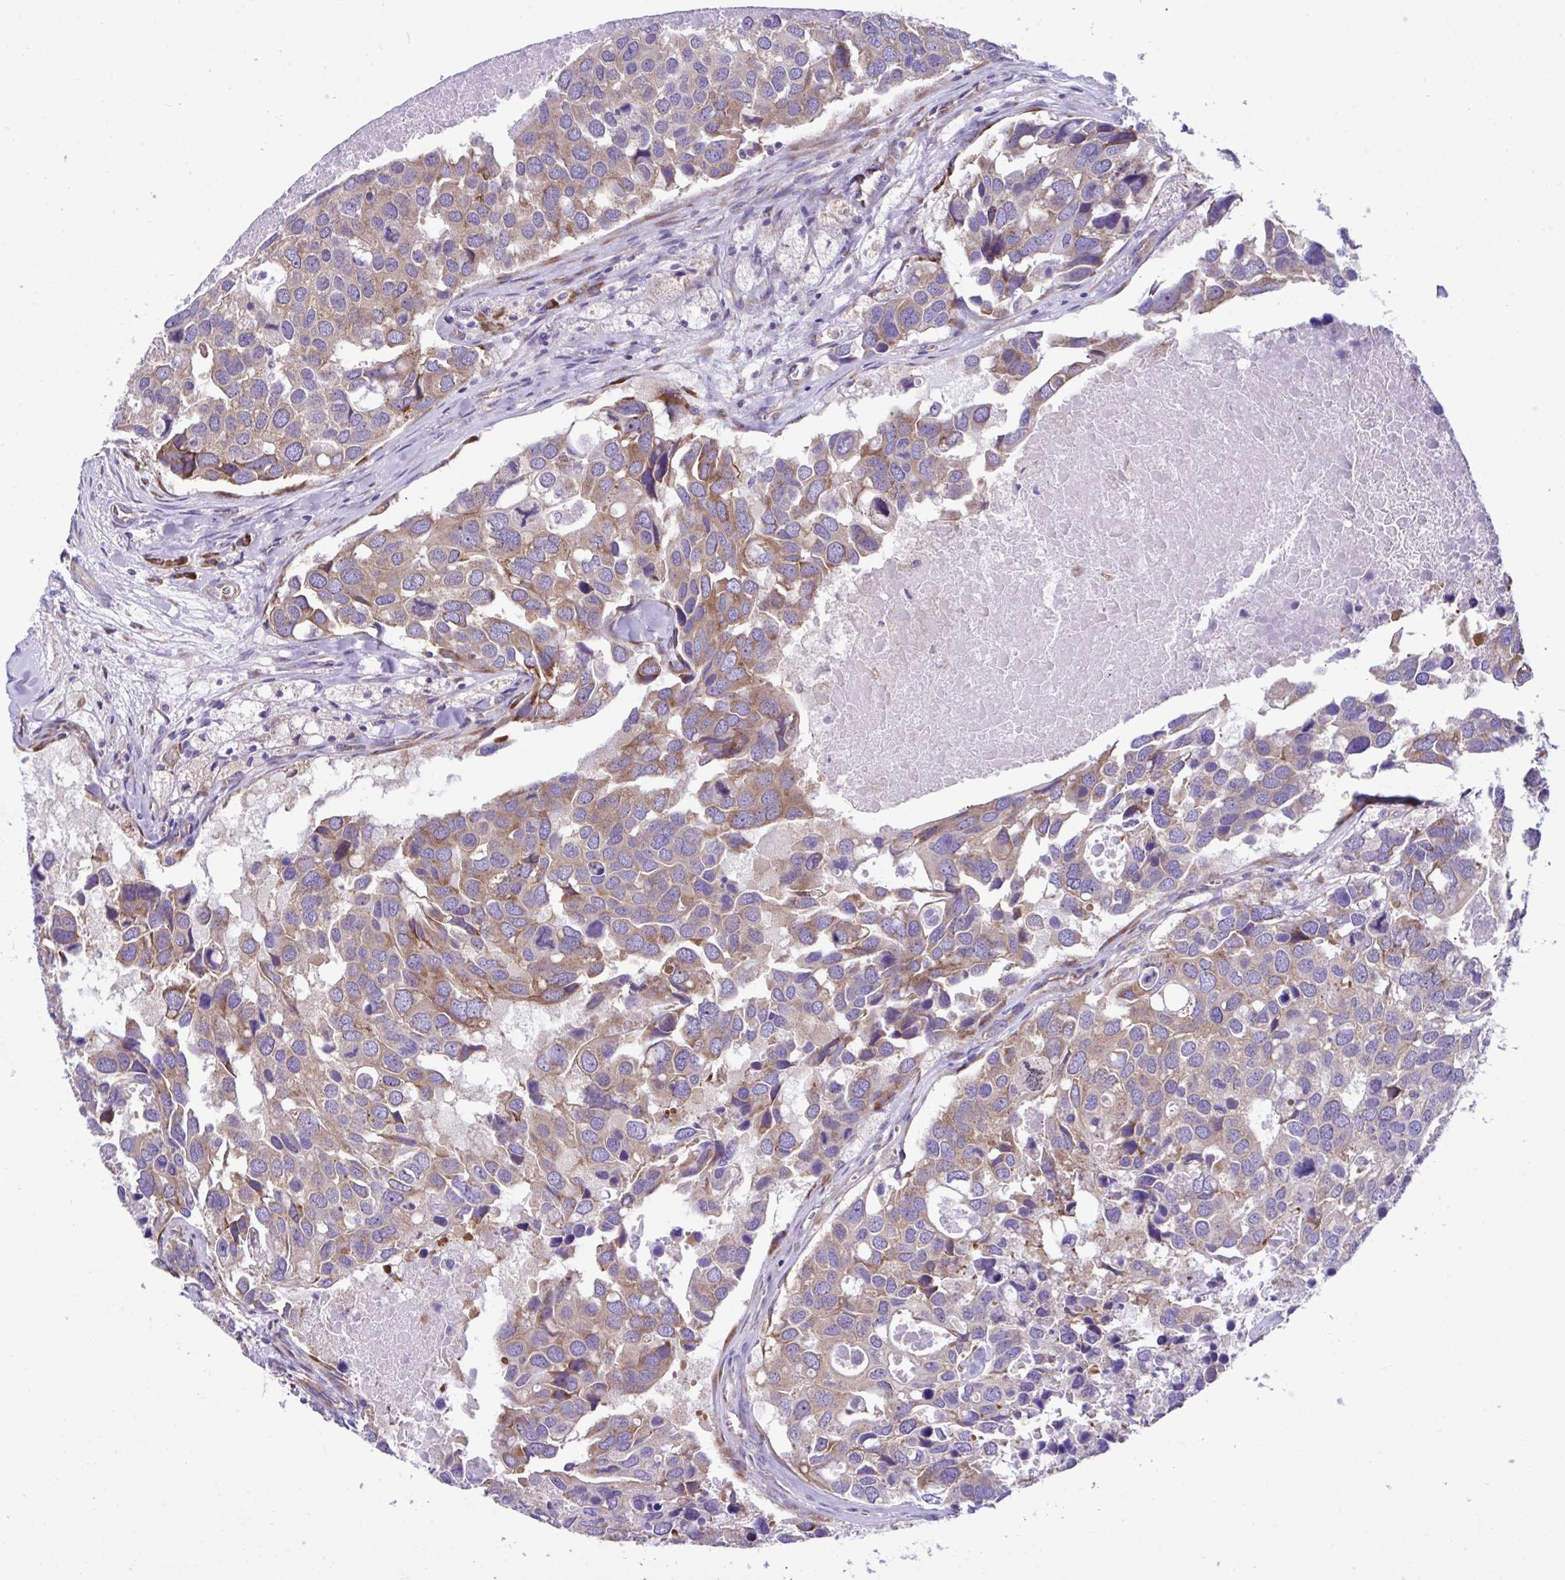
{"staining": {"intensity": "moderate", "quantity": "25%-75%", "location": "cytoplasmic/membranous"}, "tissue": "breast cancer", "cell_type": "Tumor cells", "image_type": "cancer", "snomed": [{"axis": "morphology", "description": "Duct carcinoma"}, {"axis": "topography", "description": "Breast"}], "caption": "A medium amount of moderate cytoplasmic/membranous positivity is appreciated in about 25%-75% of tumor cells in invasive ductal carcinoma (breast) tissue.", "gene": "RPL7", "patient": {"sex": "female", "age": 83}}